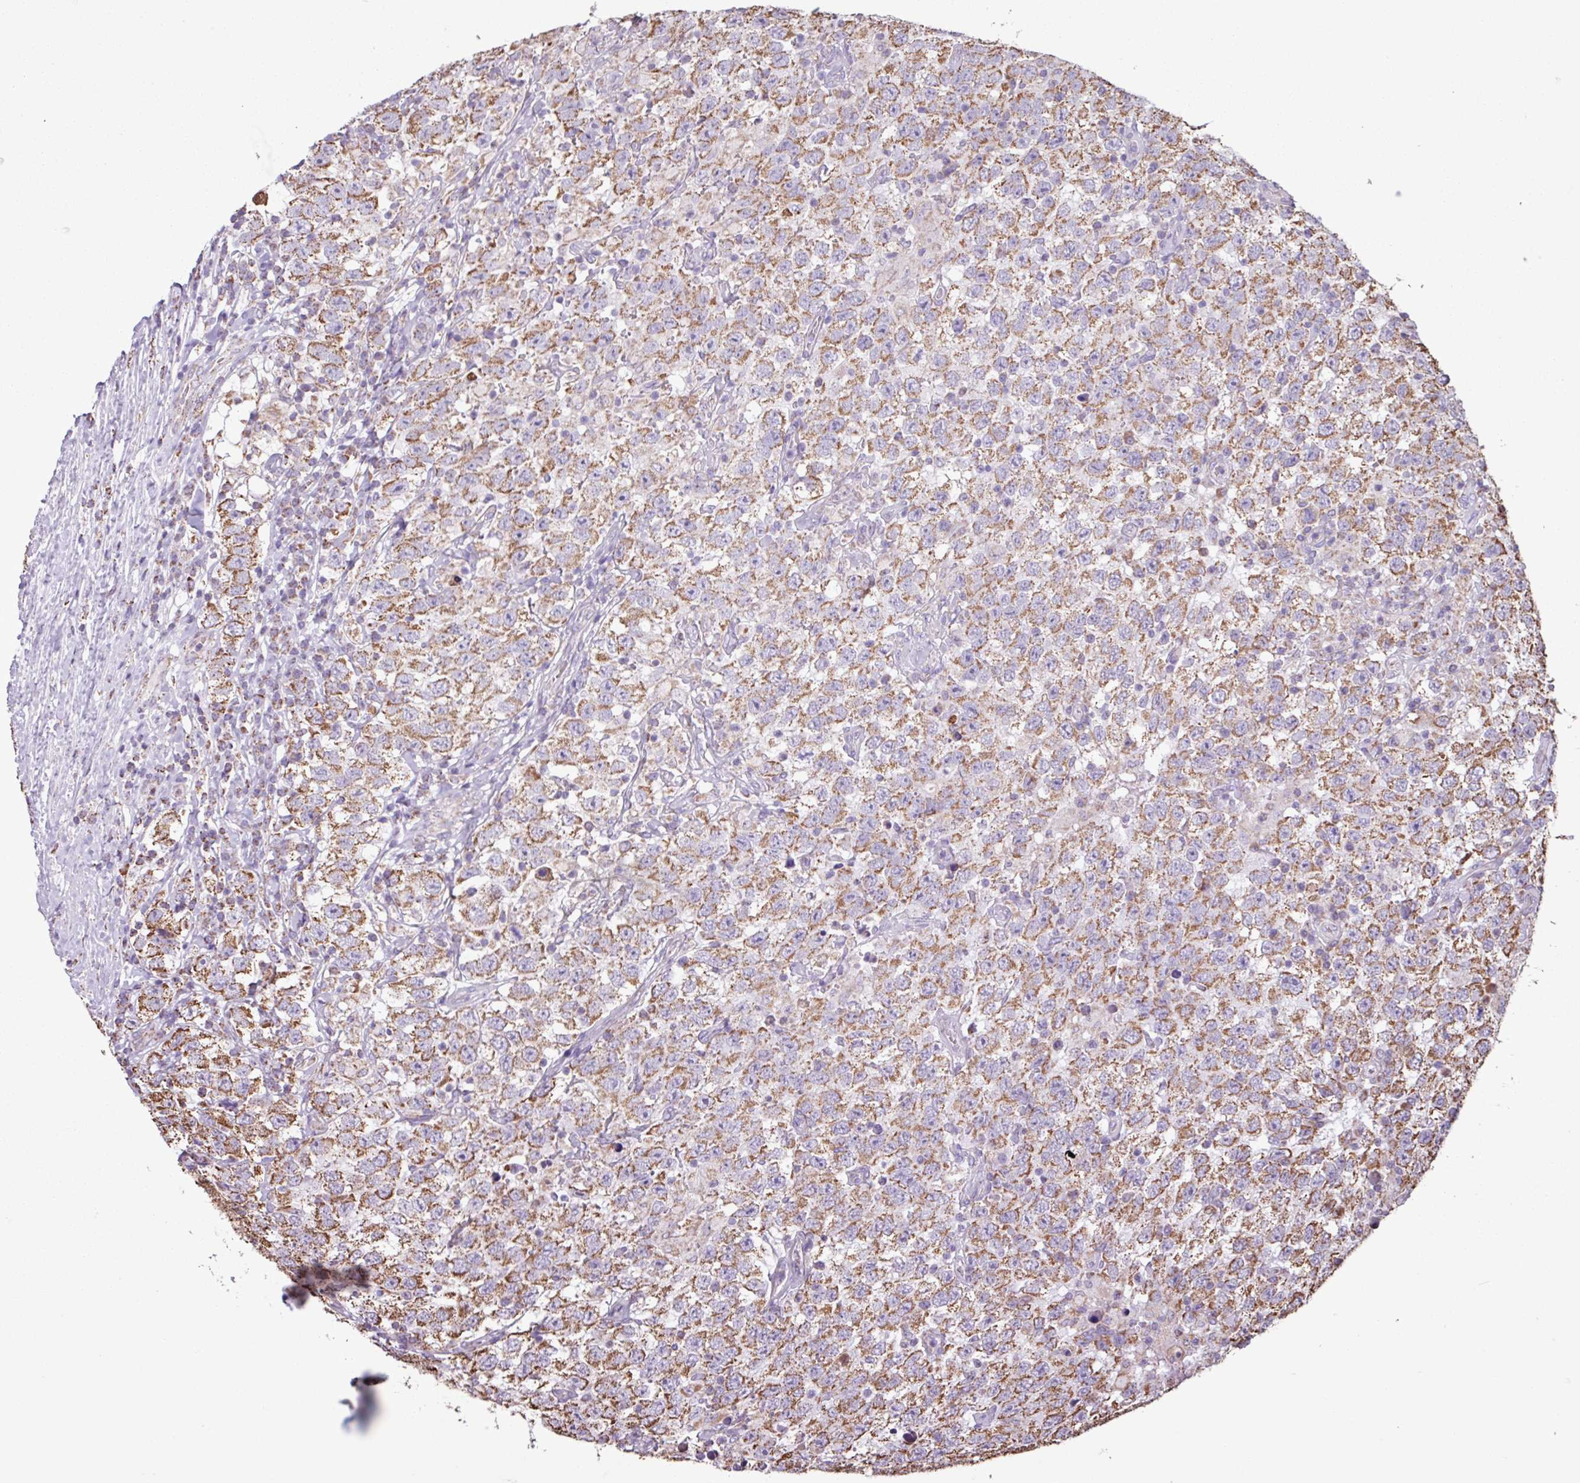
{"staining": {"intensity": "strong", "quantity": ">75%", "location": "cytoplasmic/membranous"}, "tissue": "testis cancer", "cell_type": "Tumor cells", "image_type": "cancer", "snomed": [{"axis": "morphology", "description": "Seminoma, NOS"}, {"axis": "topography", "description": "Testis"}], "caption": "Seminoma (testis) tissue reveals strong cytoplasmic/membranous staining in about >75% of tumor cells The staining is performed using DAB brown chromogen to label protein expression. The nuclei are counter-stained blue using hematoxylin.", "gene": "ALG8", "patient": {"sex": "male", "age": 41}}